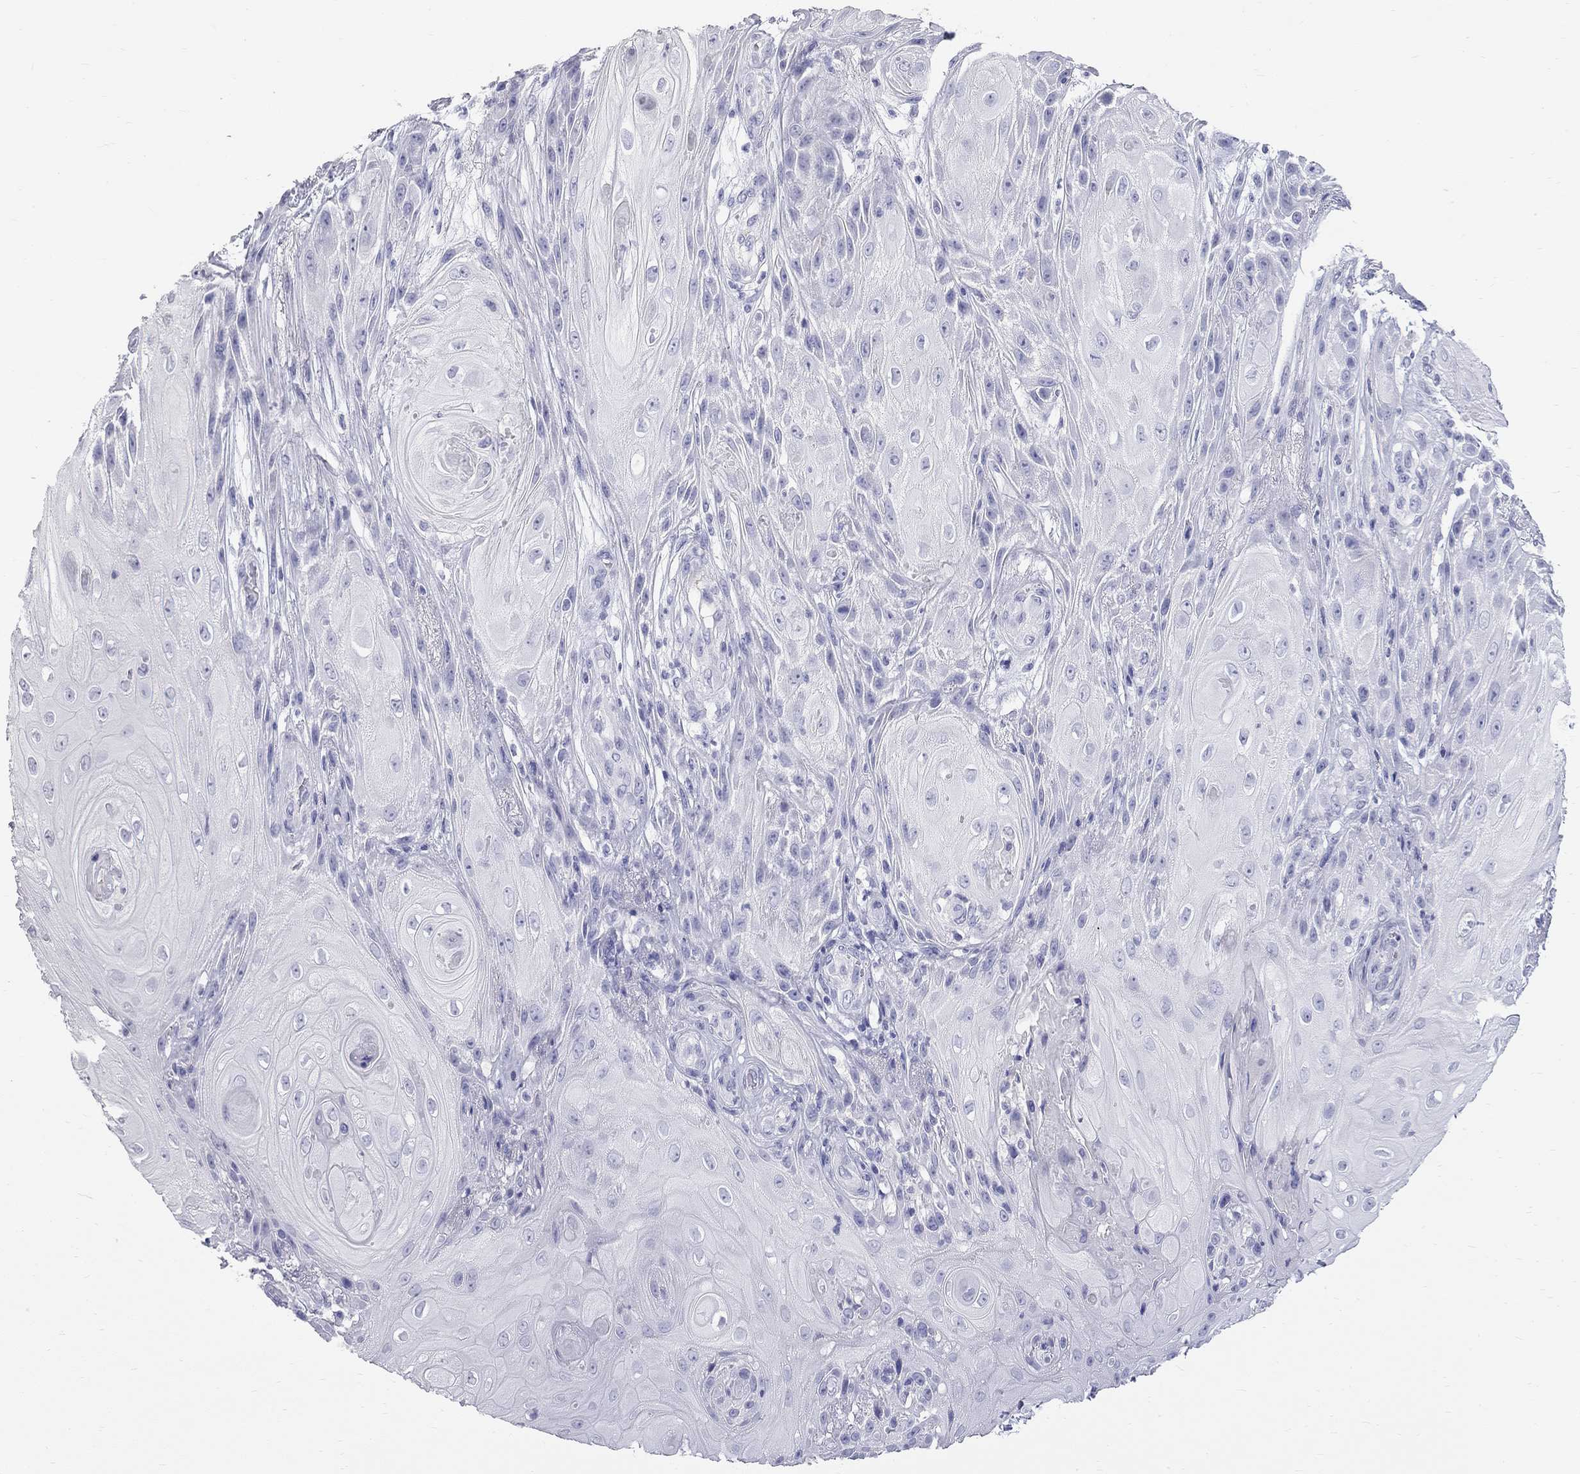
{"staining": {"intensity": "negative", "quantity": "none", "location": "none"}, "tissue": "skin cancer", "cell_type": "Tumor cells", "image_type": "cancer", "snomed": [{"axis": "morphology", "description": "Squamous cell carcinoma, NOS"}, {"axis": "topography", "description": "Skin"}], "caption": "High power microscopy histopathology image of an IHC photomicrograph of skin squamous cell carcinoma, revealing no significant positivity in tumor cells. (Brightfield microscopy of DAB (3,3'-diaminobenzidine) IHC at high magnification).", "gene": "PHOX2B", "patient": {"sex": "male", "age": 62}}